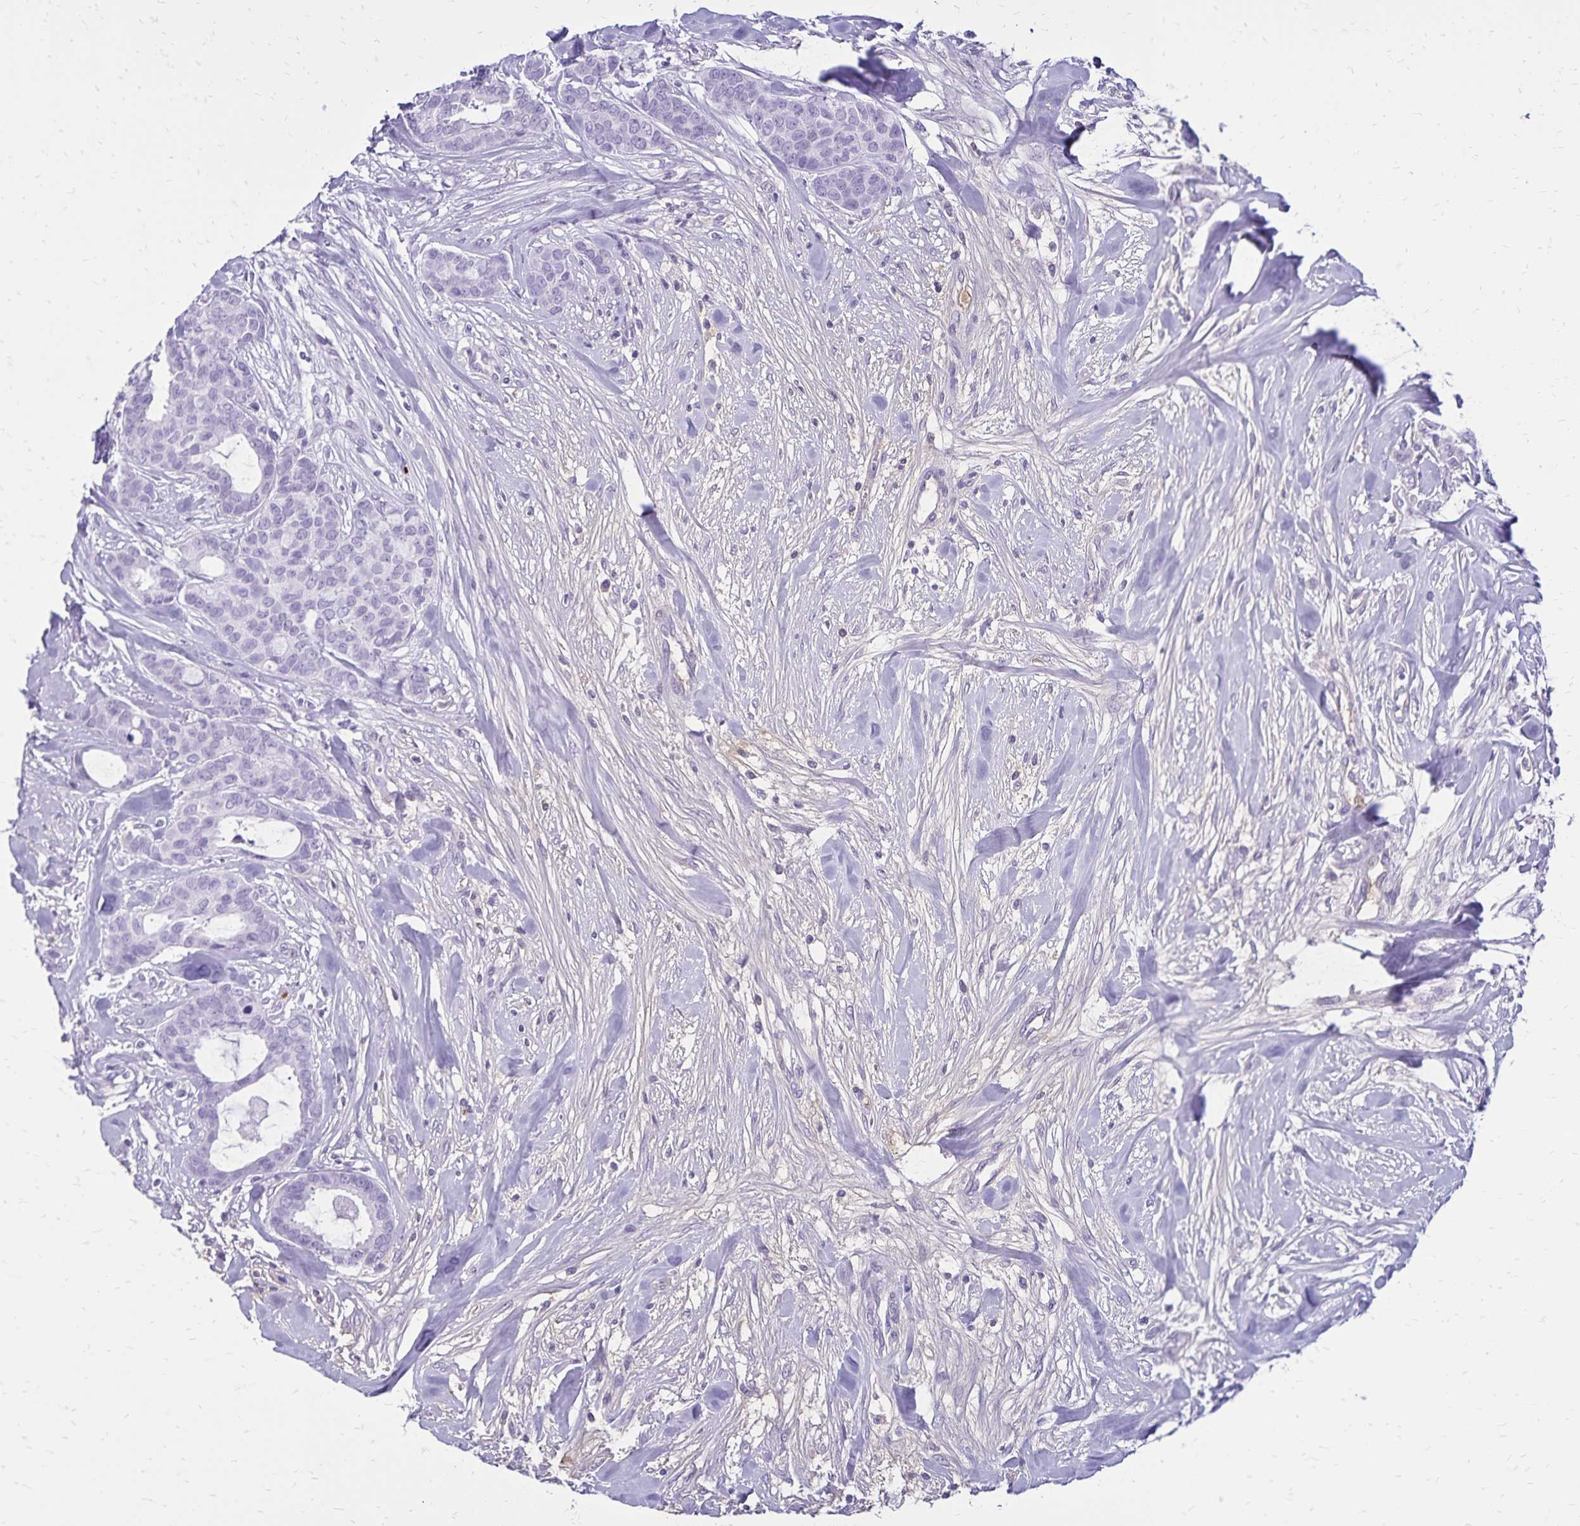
{"staining": {"intensity": "negative", "quantity": "none", "location": "none"}, "tissue": "breast cancer", "cell_type": "Tumor cells", "image_type": "cancer", "snomed": [{"axis": "morphology", "description": "Duct carcinoma"}, {"axis": "topography", "description": "Breast"}], "caption": "Image shows no significant protein positivity in tumor cells of invasive ductal carcinoma (breast). (Brightfield microscopy of DAB immunohistochemistry at high magnification).", "gene": "CD27", "patient": {"sex": "female", "age": 84}}